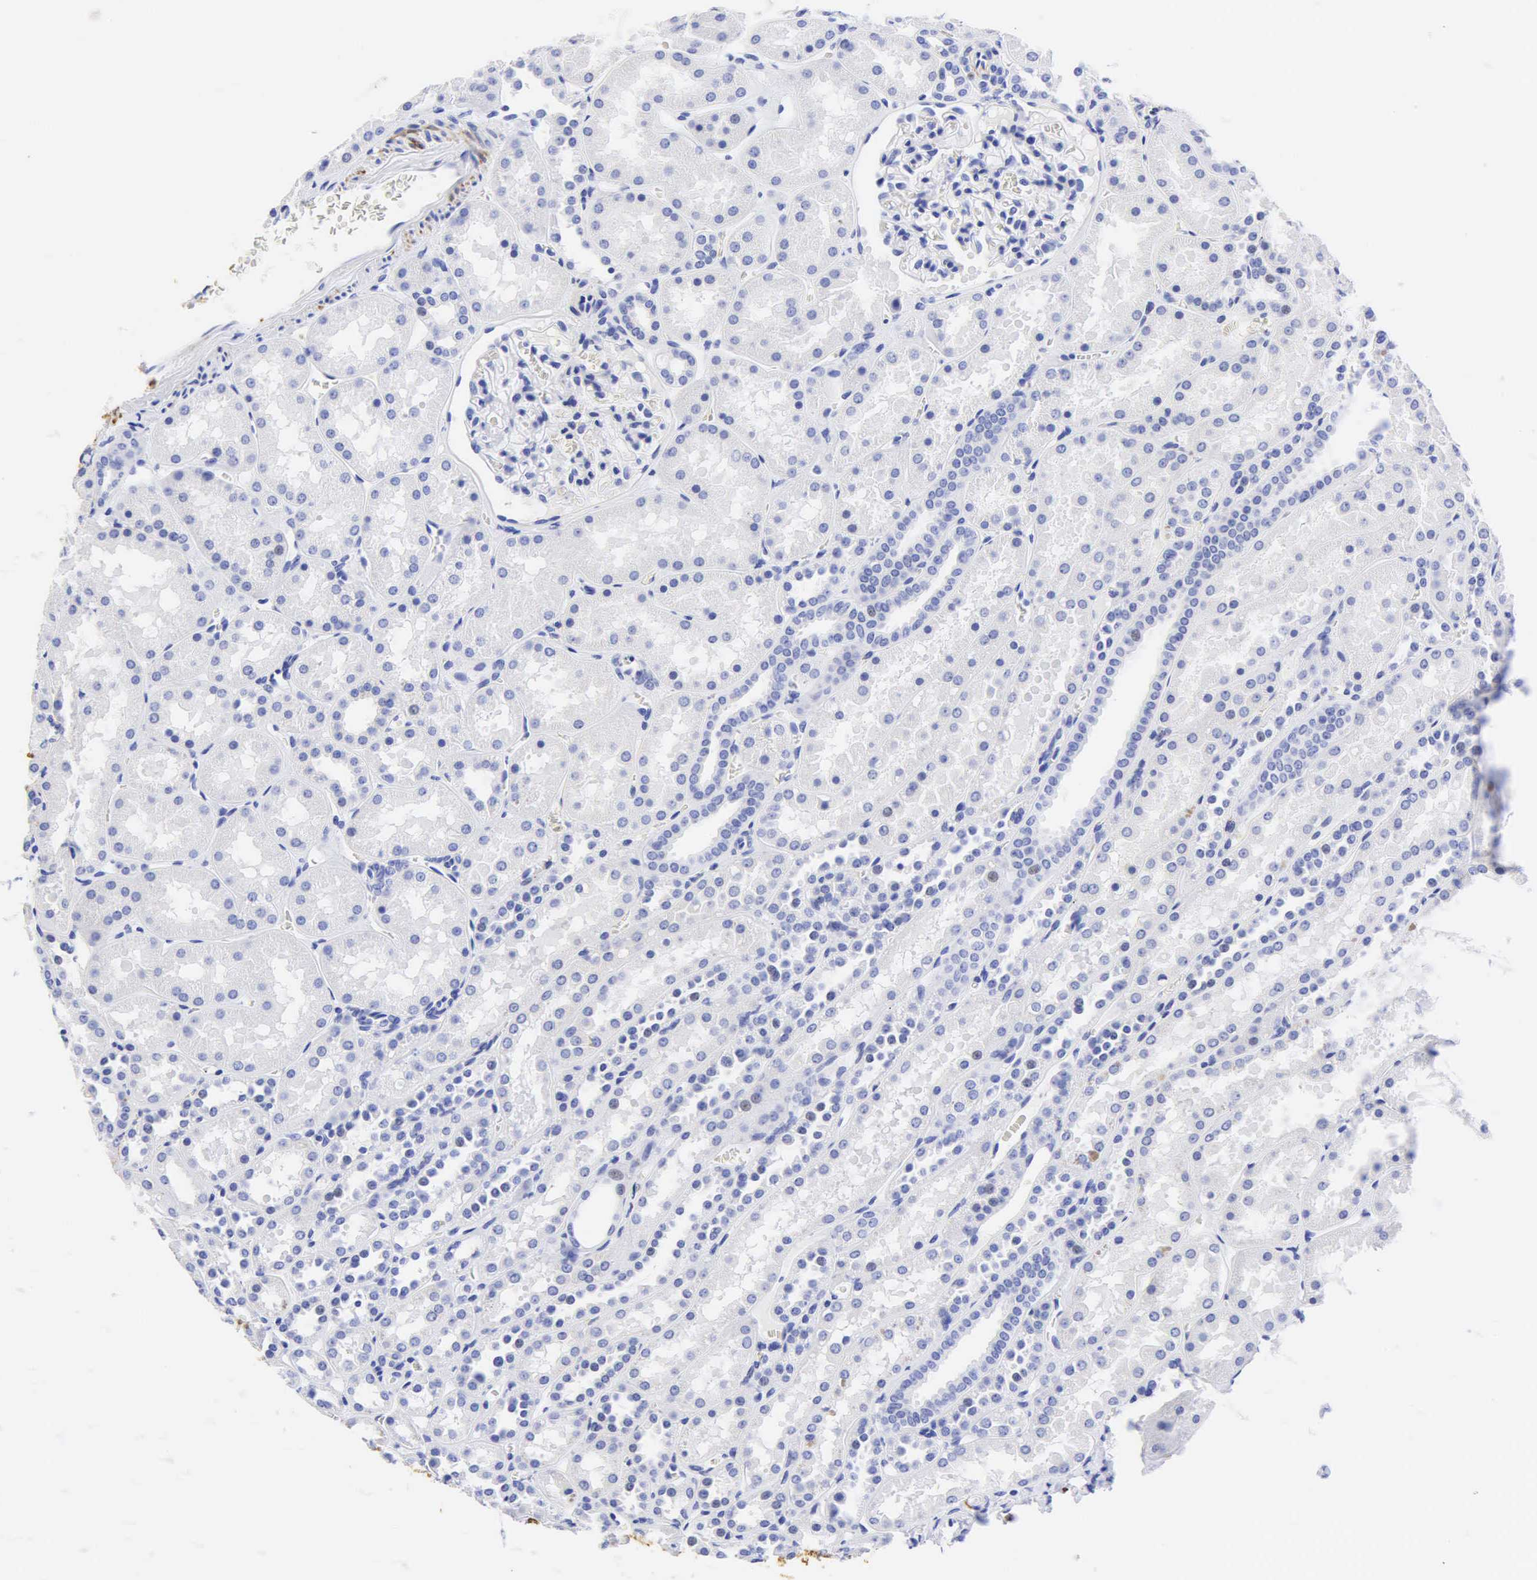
{"staining": {"intensity": "negative", "quantity": "none", "location": "none"}, "tissue": "kidney", "cell_type": "Cells in glomeruli", "image_type": "normal", "snomed": [{"axis": "morphology", "description": "Normal tissue, NOS"}, {"axis": "topography", "description": "Kidney"}], "caption": "Kidney stained for a protein using IHC shows no expression cells in glomeruli.", "gene": "DES", "patient": {"sex": "female", "age": 52}}